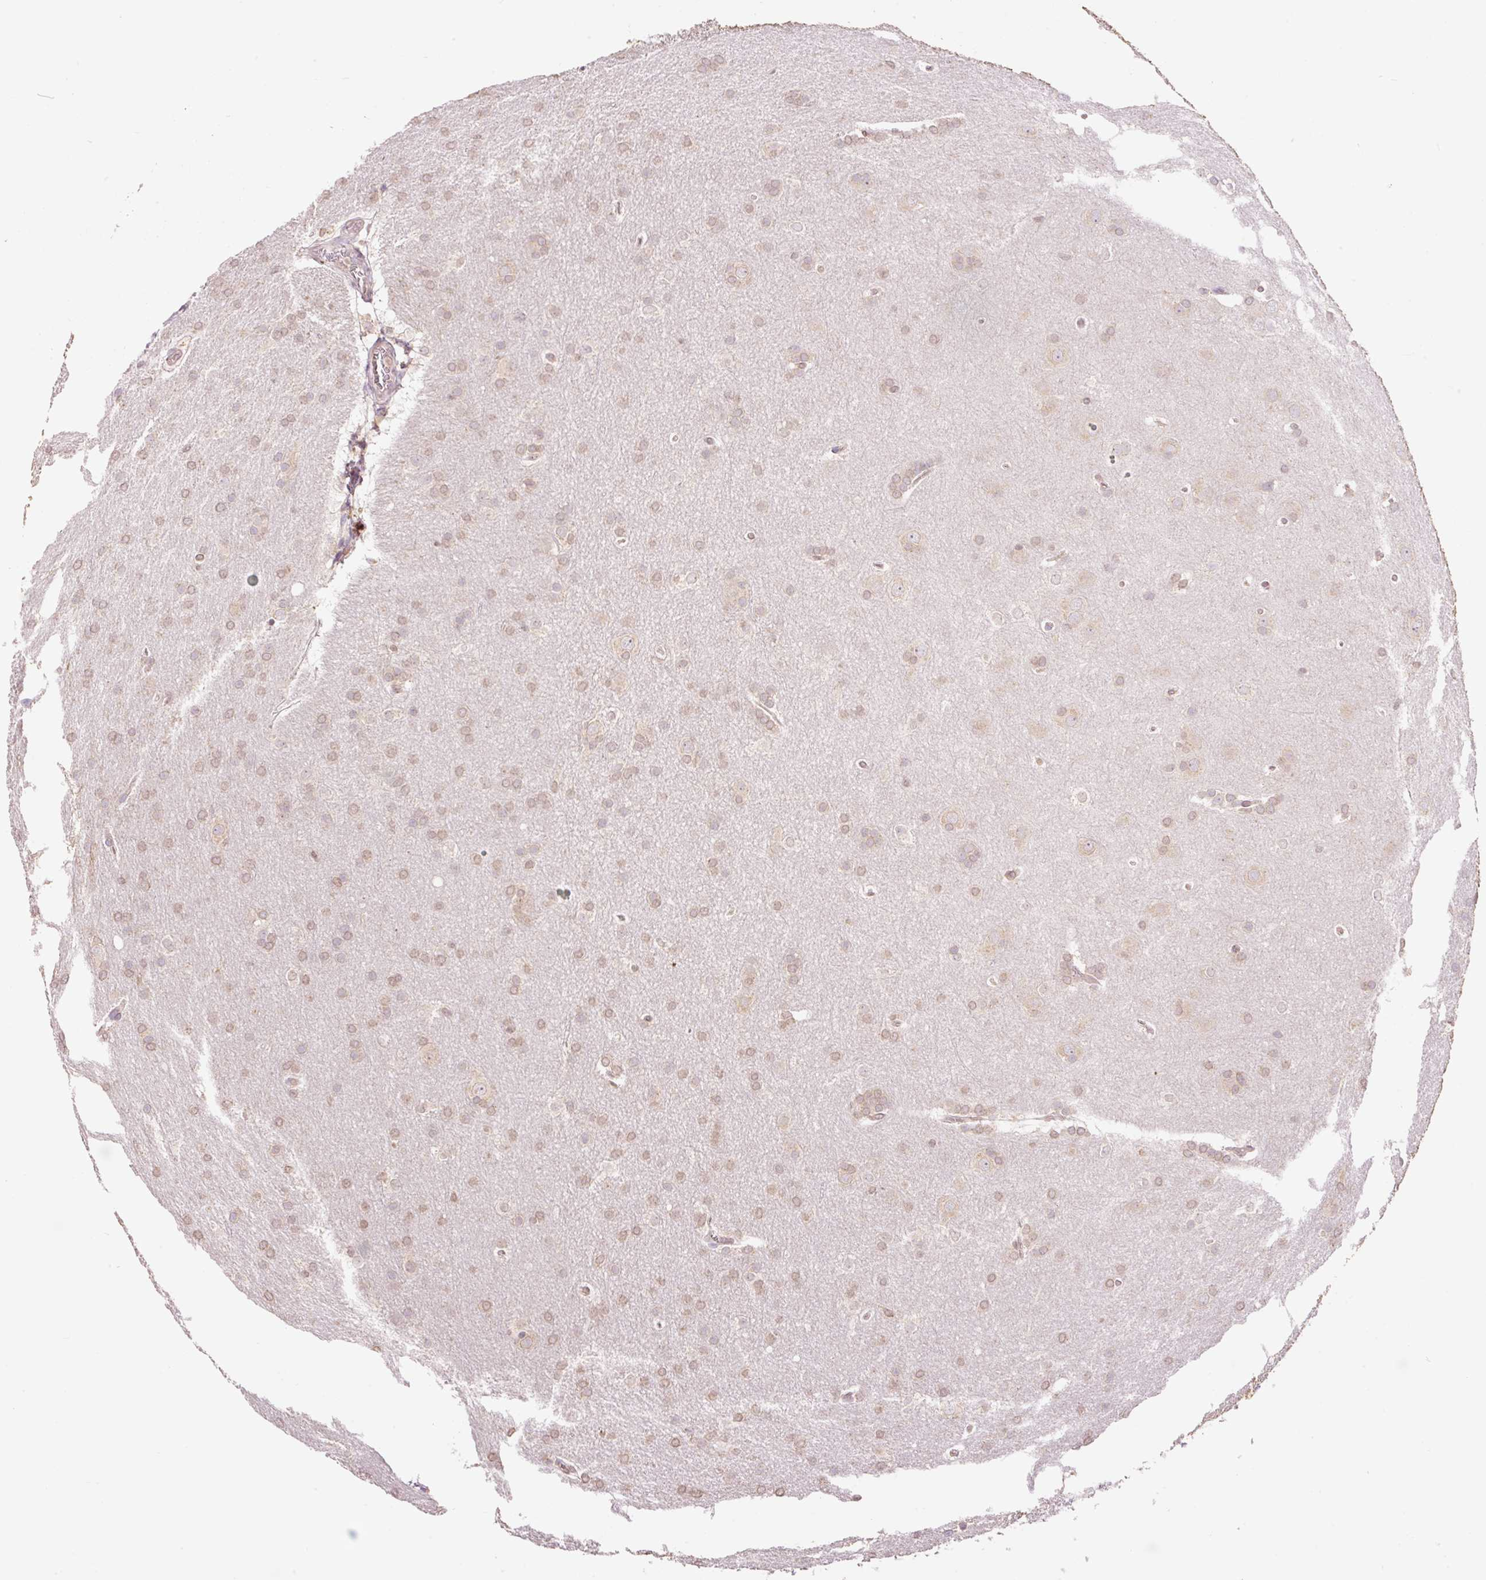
{"staining": {"intensity": "moderate", "quantity": ">75%", "location": "nuclear"}, "tissue": "glioma", "cell_type": "Tumor cells", "image_type": "cancer", "snomed": [{"axis": "morphology", "description": "Glioma, malignant, Low grade"}, {"axis": "topography", "description": "Brain"}], "caption": "Protein expression analysis of human malignant glioma (low-grade) reveals moderate nuclear expression in about >75% of tumor cells. The staining was performed using DAB to visualize the protein expression in brown, while the nuclei were stained in blue with hematoxylin (Magnification: 20x).", "gene": "PNPLA5", "patient": {"sex": "female", "age": 32}}